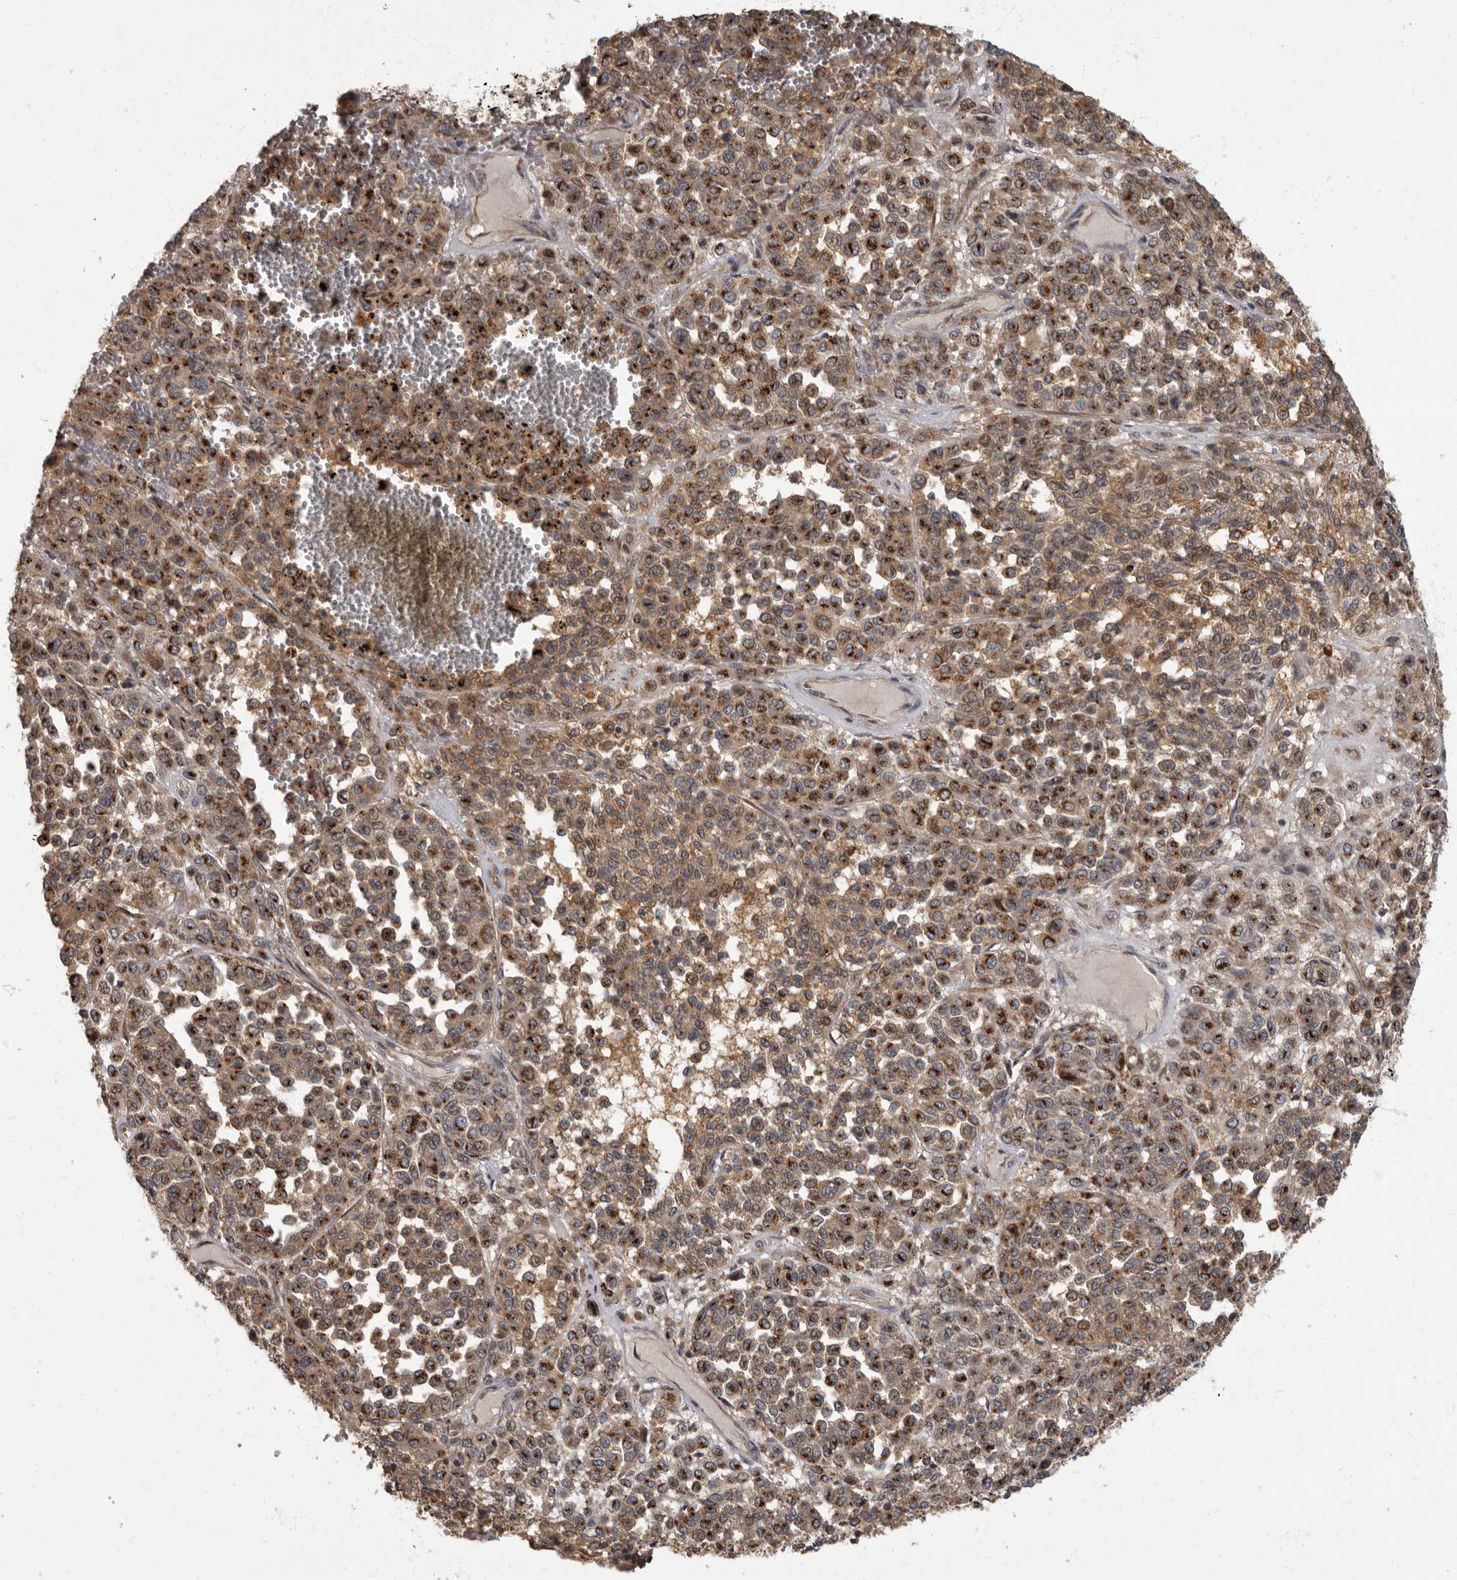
{"staining": {"intensity": "strong", "quantity": ">75%", "location": "cytoplasmic/membranous"}, "tissue": "melanoma", "cell_type": "Tumor cells", "image_type": "cancer", "snomed": [{"axis": "morphology", "description": "Malignant melanoma, Metastatic site"}, {"axis": "topography", "description": "Pancreas"}], "caption": "The image shows staining of malignant melanoma (metastatic site), revealing strong cytoplasmic/membranous protein positivity (brown color) within tumor cells.", "gene": "IQCK", "patient": {"sex": "female", "age": 30}}